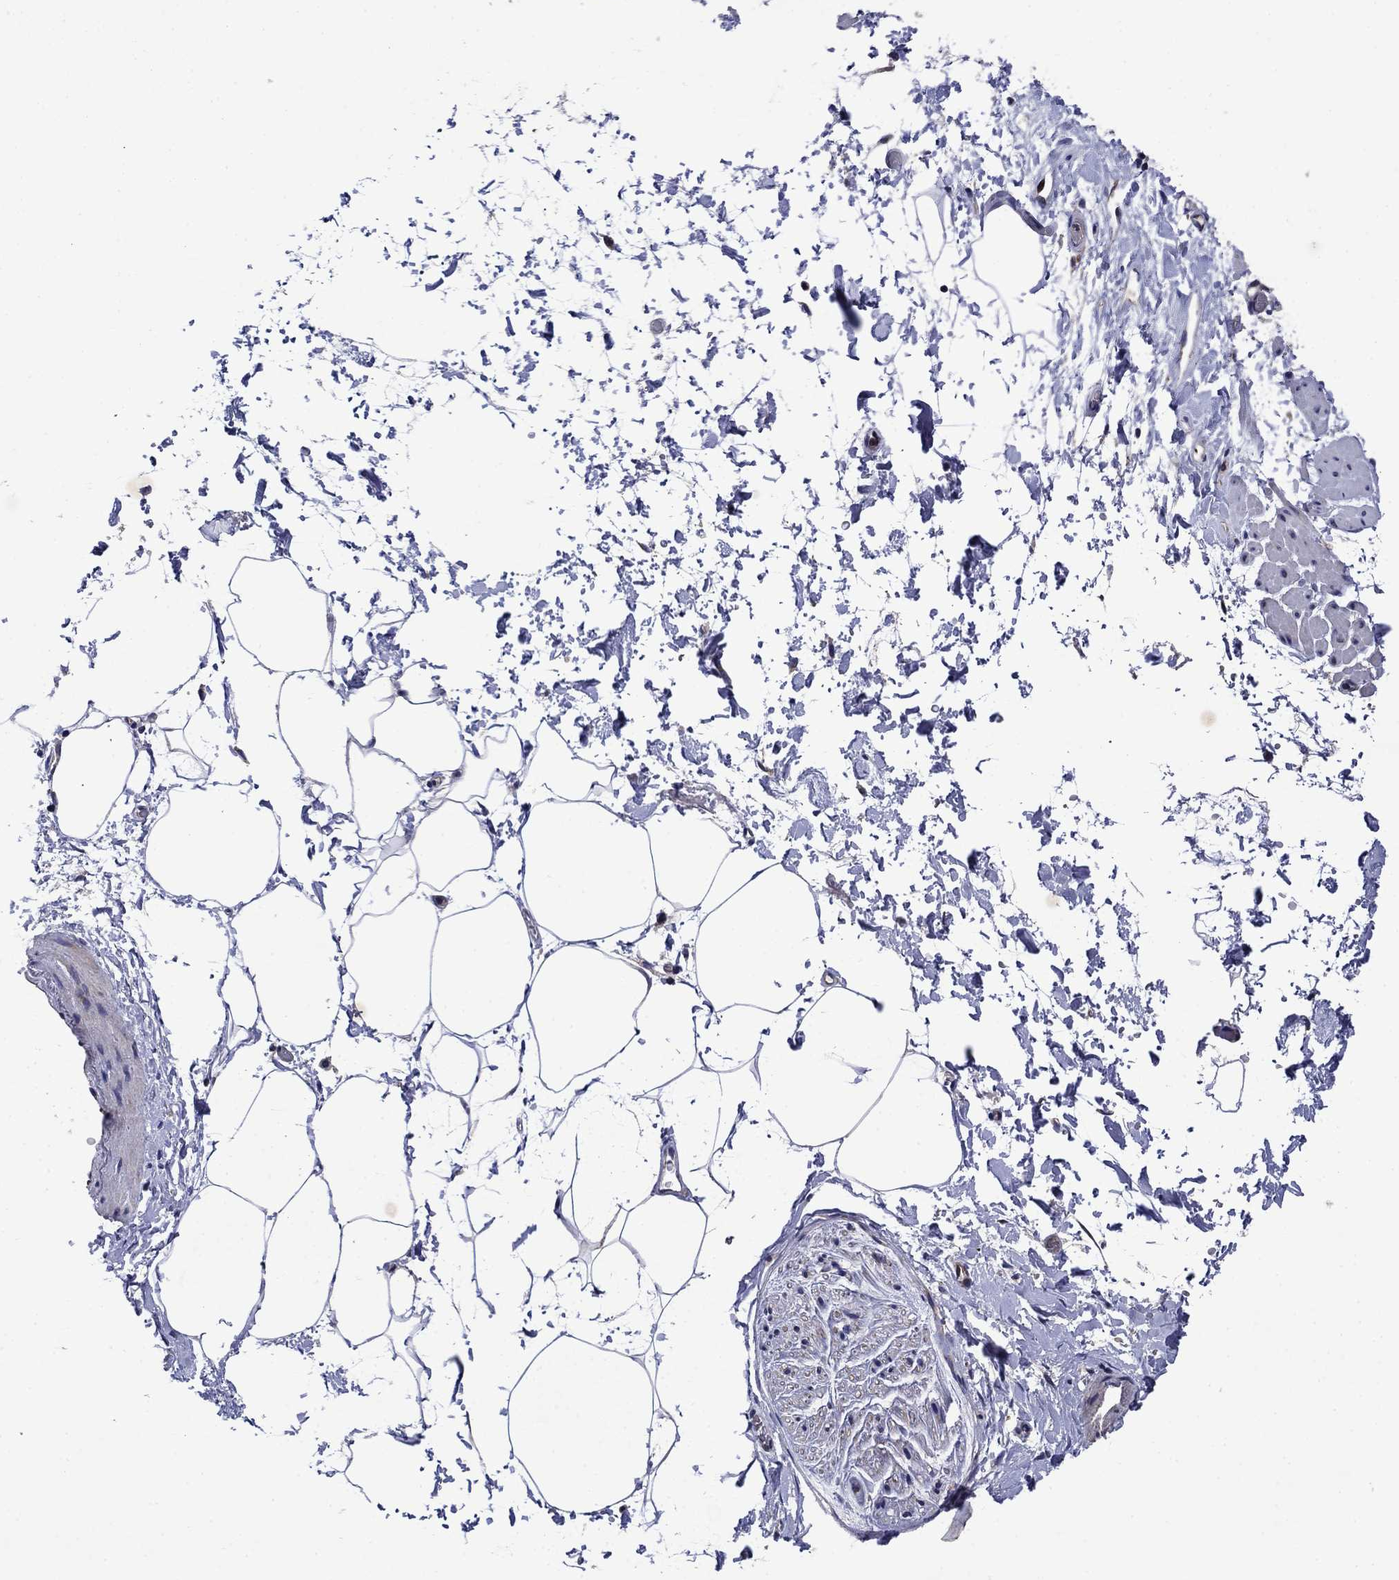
{"staining": {"intensity": "negative", "quantity": "none", "location": "none"}, "tissue": "adipose tissue", "cell_type": "Adipocytes", "image_type": "normal", "snomed": [{"axis": "morphology", "description": "Normal tissue, NOS"}, {"axis": "topography", "description": "Soft tissue"}, {"axis": "topography", "description": "Adipose tissue"}, {"axis": "topography", "description": "Vascular tissue"}, {"axis": "topography", "description": "Peripheral nerve tissue"}], "caption": "Immunohistochemistry image of unremarkable adipose tissue stained for a protein (brown), which reveals no staining in adipocytes.", "gene": "KIF22", "patient": {"sex": "male", "age": 68}}